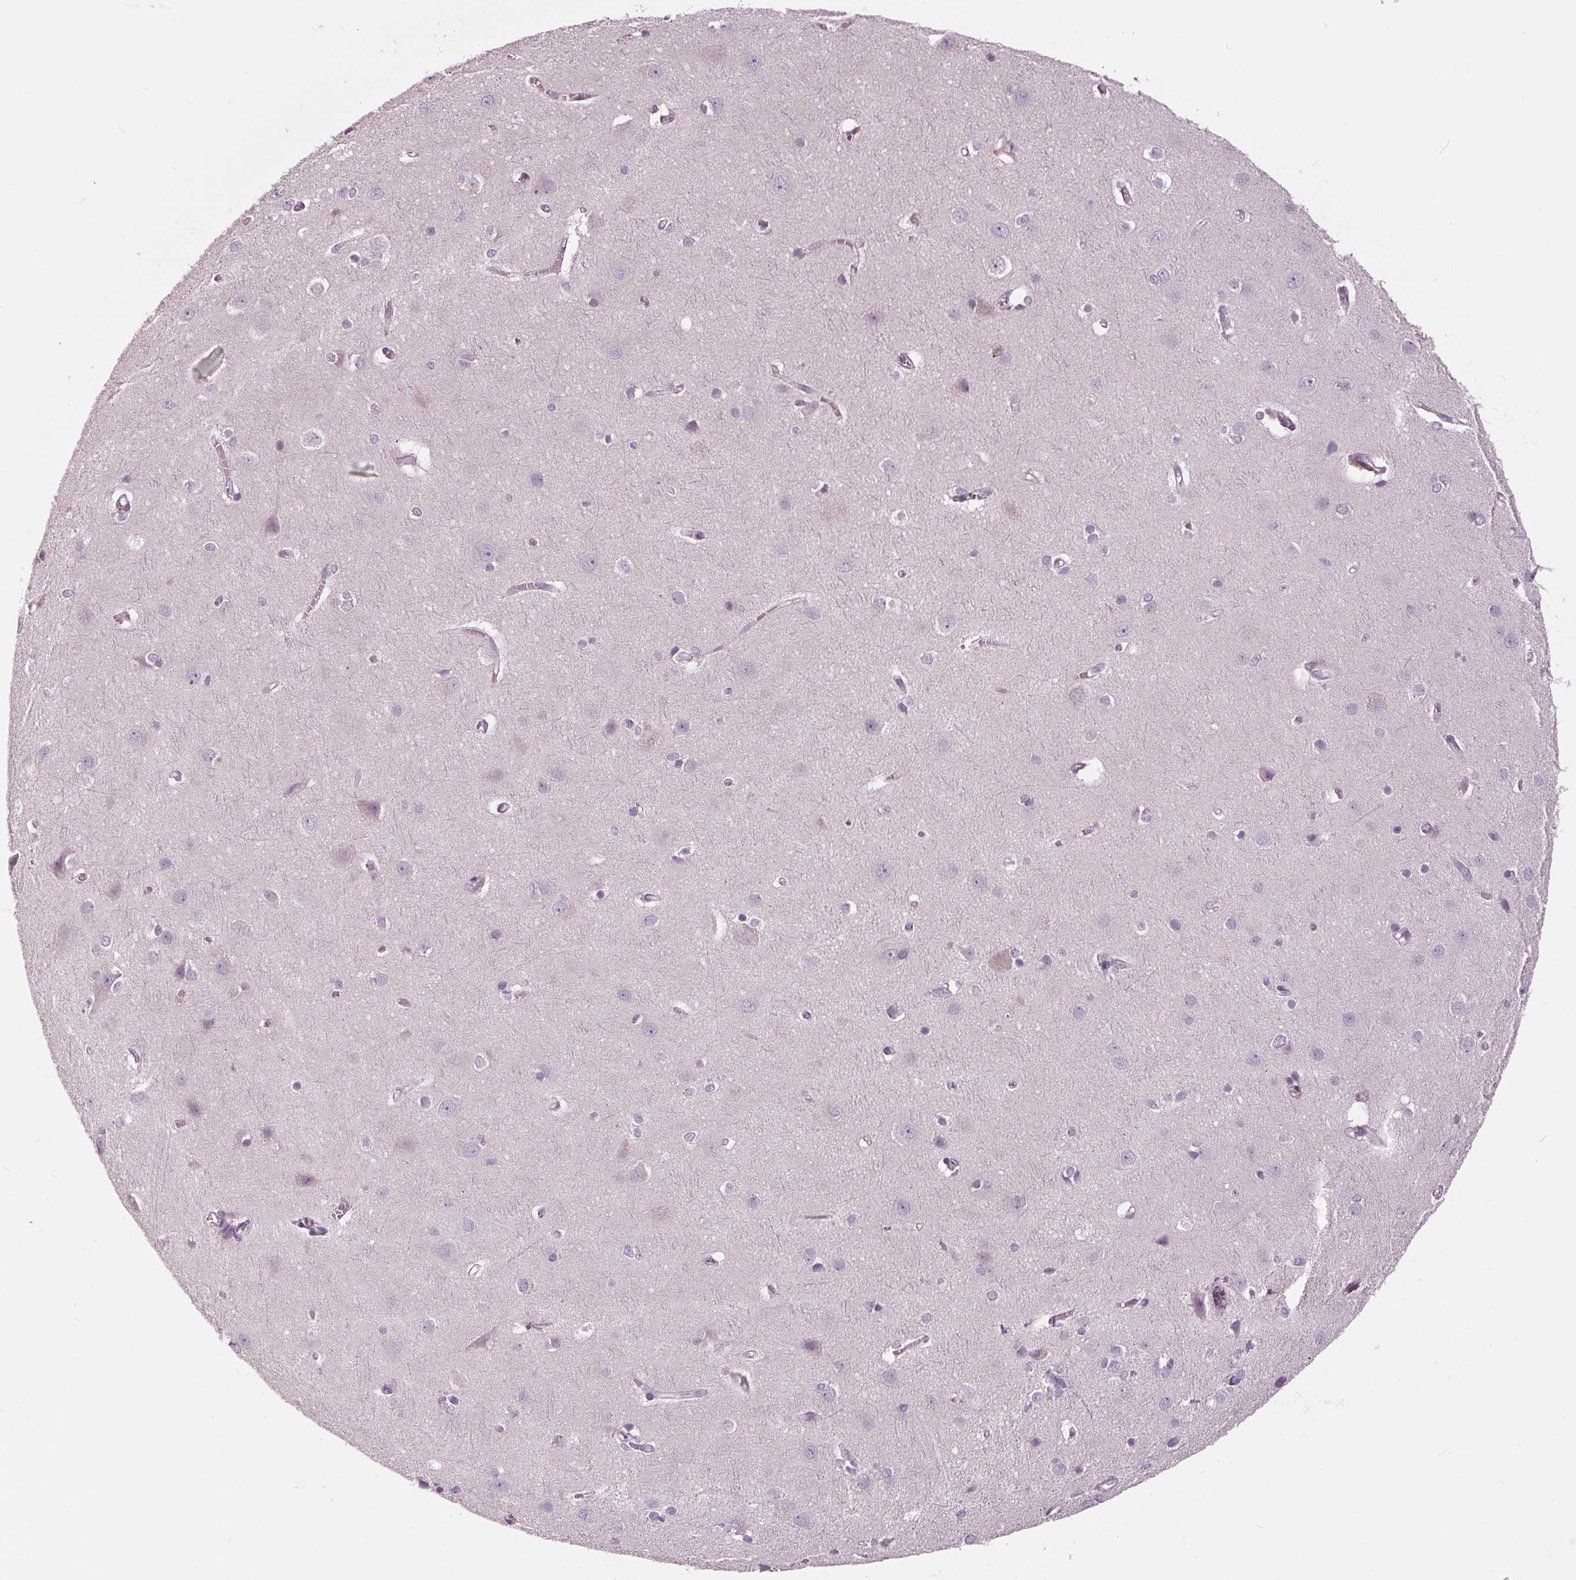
{"staining": {"intensity": "negative", "quantity": "none", "location": "none"}, "tissue": "cerebral cortex", "cell_type": "Endothelial cells", "image_type": "normal", "snomed": [{"axis": "morphology", "description": "Normal tissue, NOS"}, {"axis": "topography", "description": "Cerebral cortex"}], "caption": "This is an IHC micrograph of normal cerebral cortex. There is no positivity in endothelial cells.", "gene": "SAMD4A", "patient": {"sex": "male", "age": 37}}